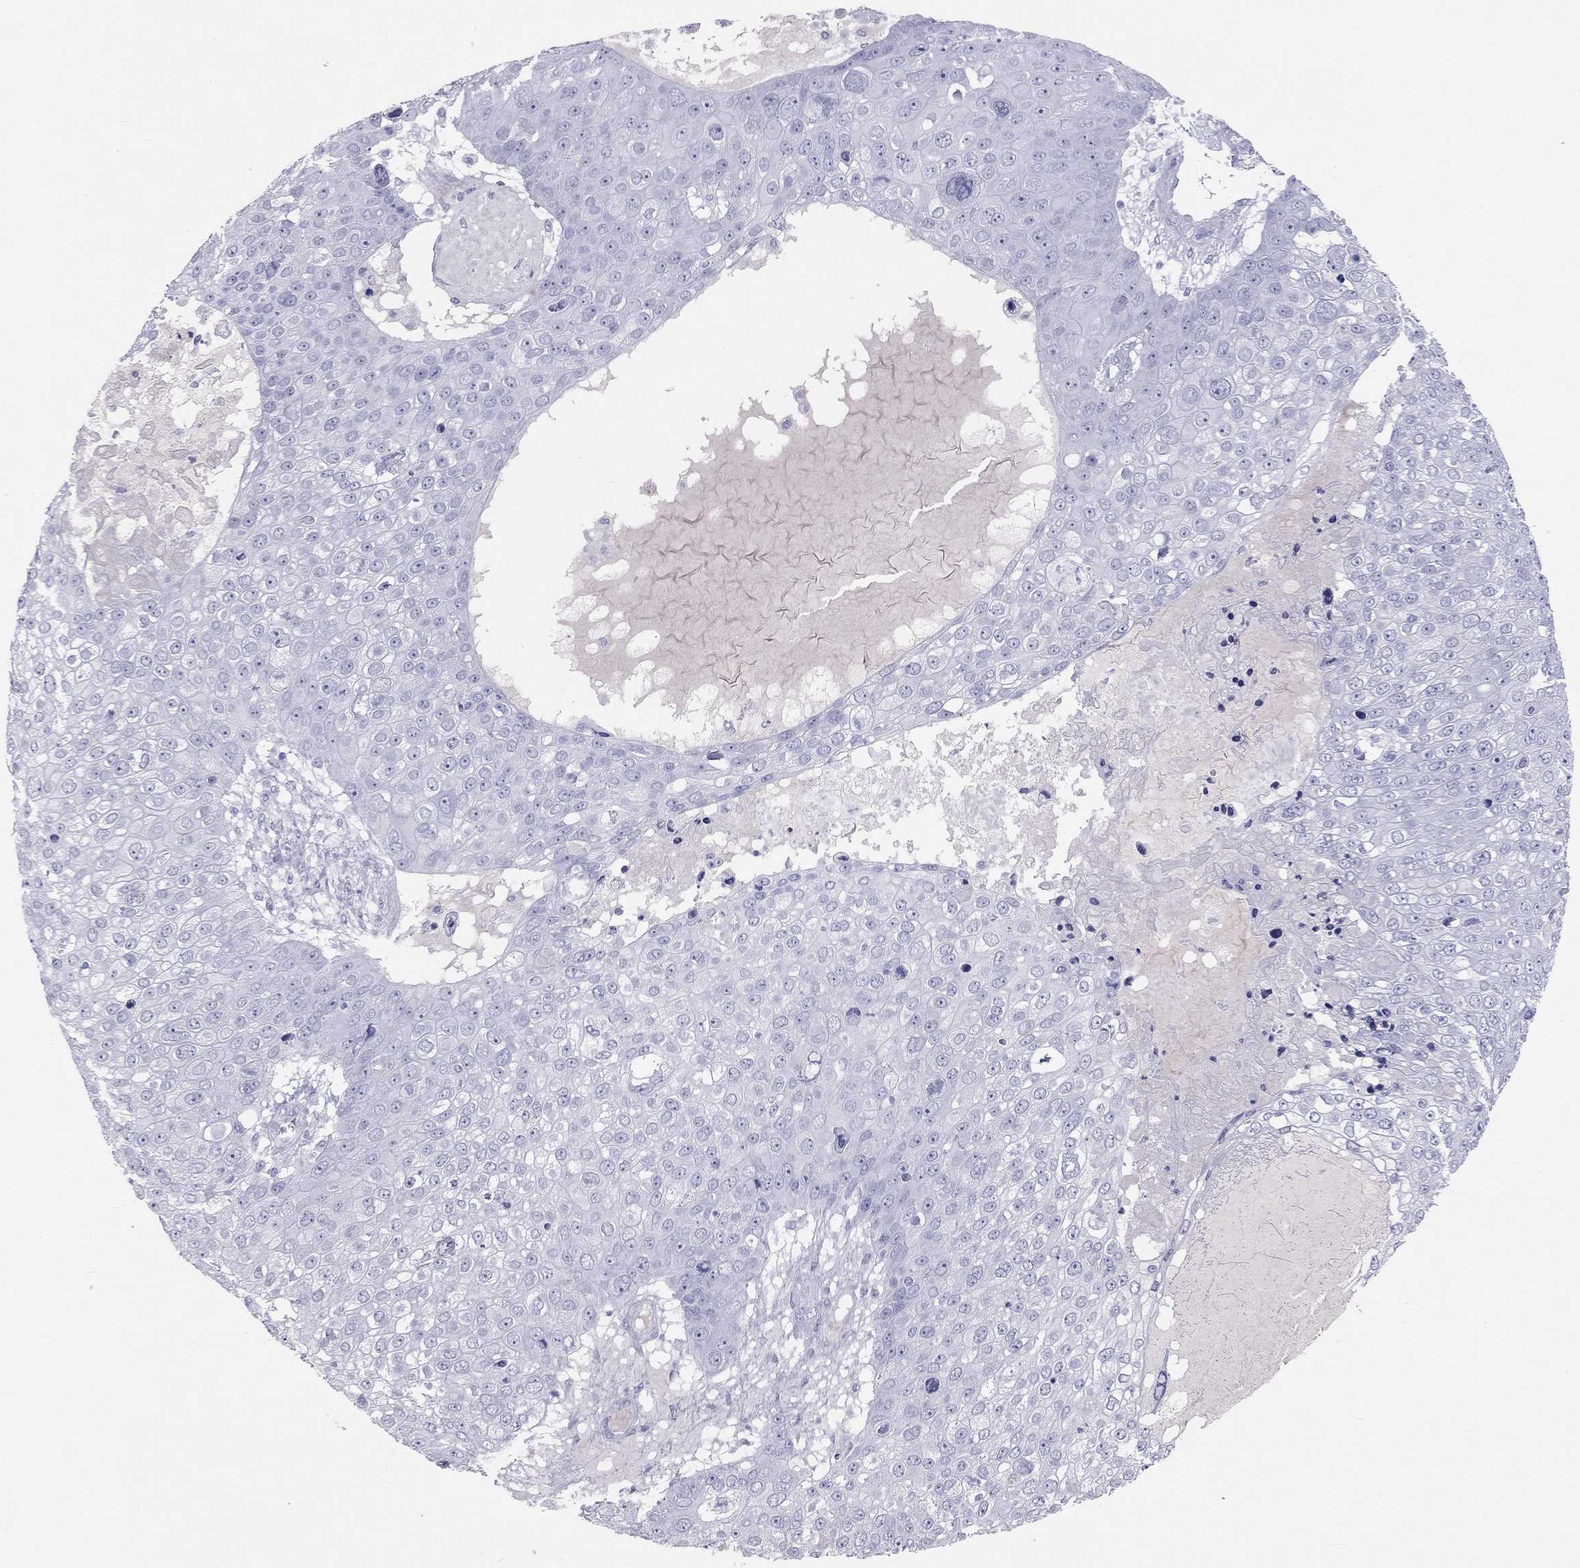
{"staining": {"intensity": "negative", "quantity": "none", "location": "none"}, "tissue": "skin cancer", "cell_type": "Tumor cells", "image_type": "cancer", "snomed": [{"axis": "morphology", "description": "Squamous cell carcinoma, NOS"}, {"axis": "topography", "description": "Skin"}], "caption": "Image shows no protein expression in tumor cells of skin squamous cell carcinoma tissue.", "gene": "KLRG1", "patient": {"sex": "male", "age": 71}}